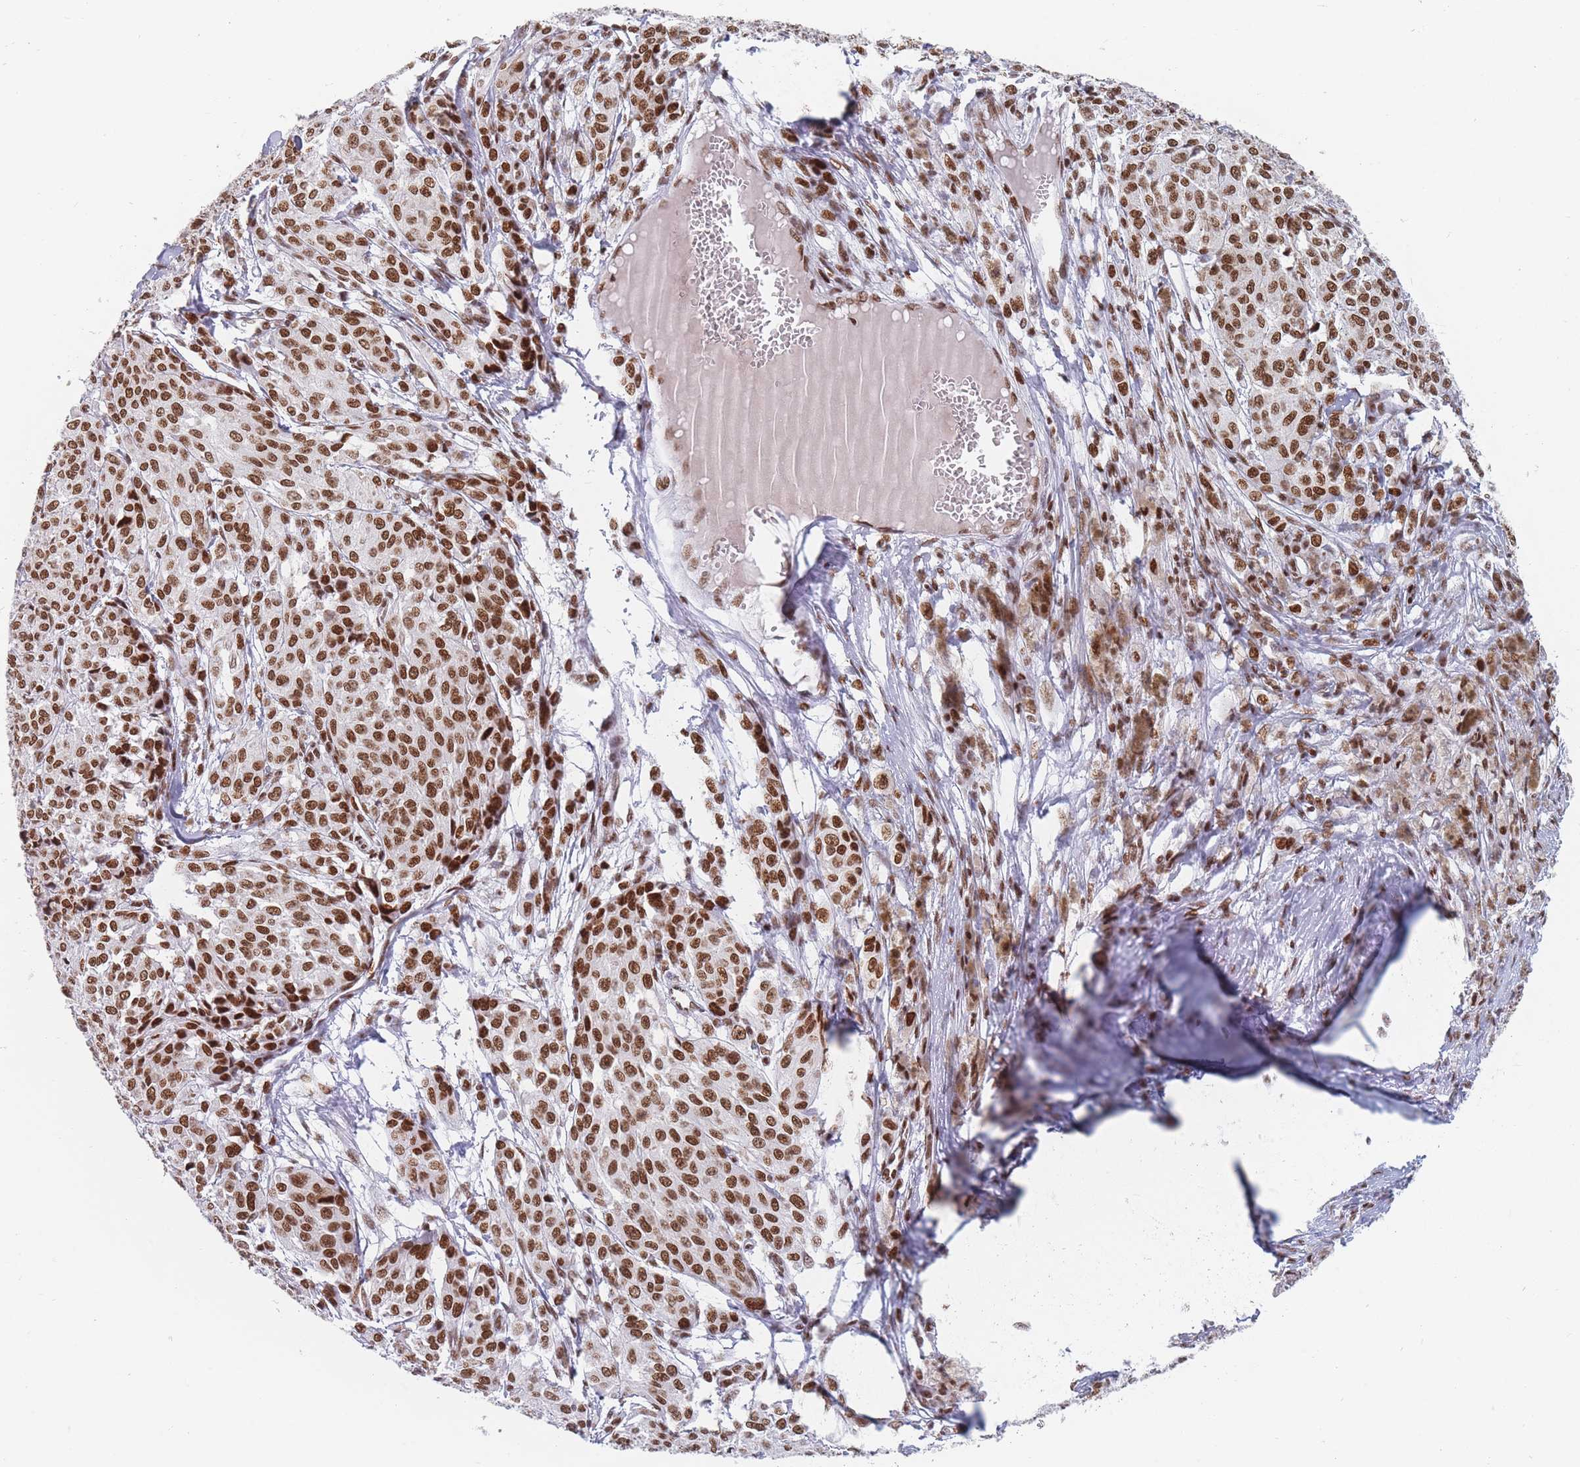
{"staining": {"intensity": "strong", "quantity": ">75%", "location": "nuclear"}, "tissue": "melanoma", "cell_type": "Tumor cells", "image_type": "cancer", "snomed": [{"axis": "morphology", "description": "Malignant melanoma, NOS"}, {"axis": "topography", "description": "Skin"}], "caption": "Protein analysis of melanoma tissue exhibits strong nuclear expression in about >75% of tumor cells.", "gene": "SAFB2", "patient": {"sex": "female", "age": 52}}